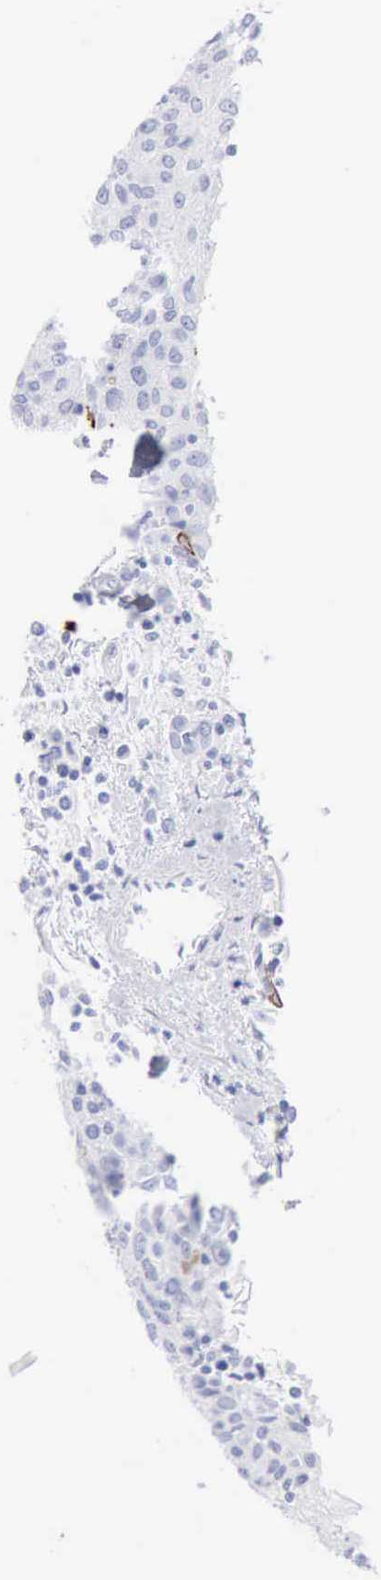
{"staining": {"intensity": "negative", "quantity": "none", "location": "none"}, "tissue": "urothelial cancer", "cell_type": "Tumor cells", "image_type": "cancer", "snomed": [{"axis": "morphology", "description": "Urothelial carcinoma, High grade"}, {"axis": "topography", "description": "Urinary bladder"}], "caption": "This histopathology image is of urothelial carcinoma (high-grade) stained with IHC to label a protein in brown with the nuclei are counter-stained blue. There is no positivity in tumor cells. (Stains: DAB IHC with hematoxylin counter stain, Microscopy: brightfield microscopy at high magnification).", "gene": "KRT10", "patient": {"sex": "female", "age": 85}}